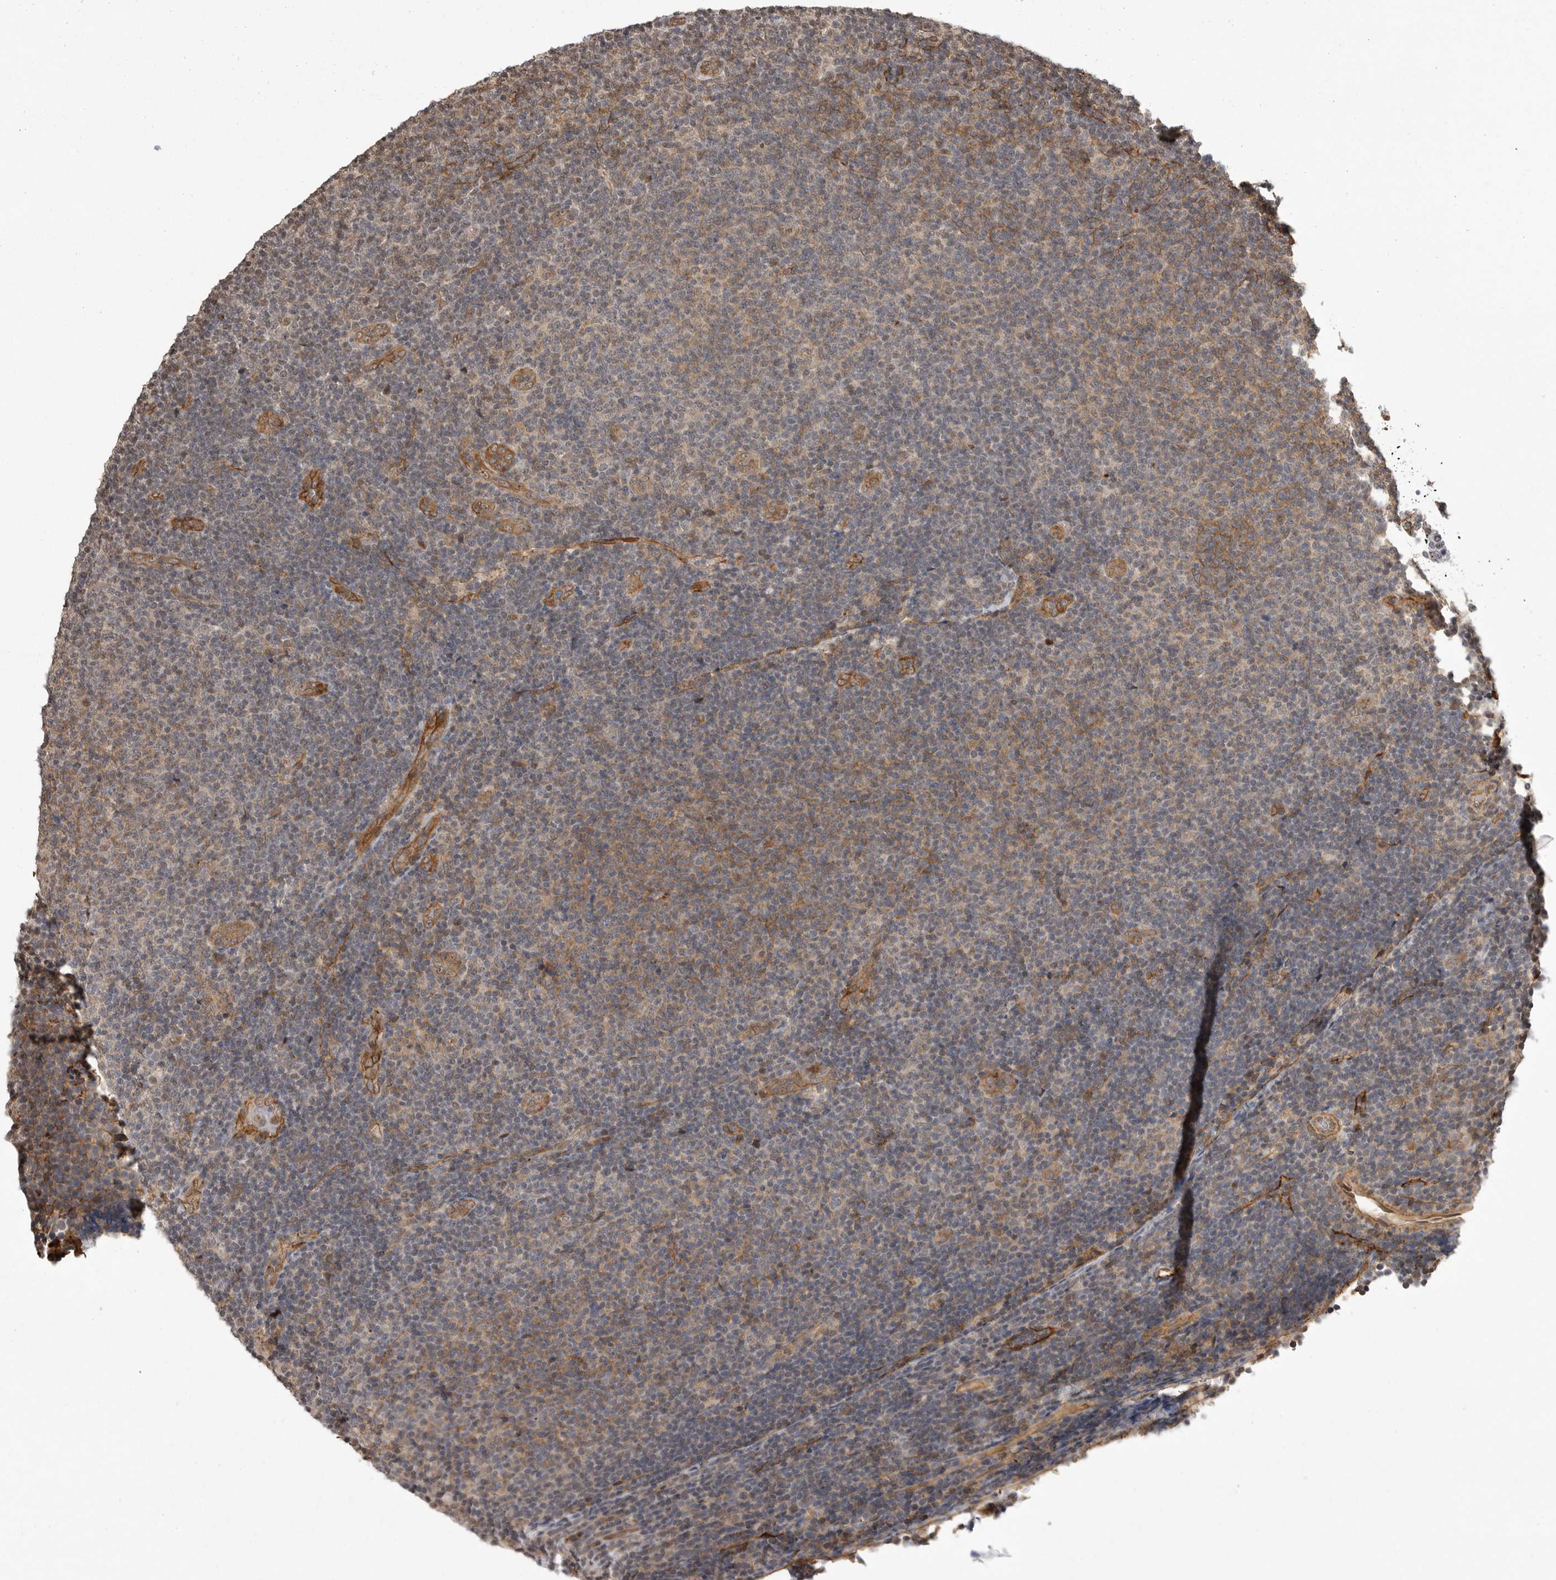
{"staining": {"intensity": "moderate", "quantity": ">75%", "location": "cytoplasmic/membranous"}, "tissue": "lymphoma", "cell_type": "Tumor cells", "image_type": "cancer", "snomed": [{"axis": "morphology", "description": "Malignant lymphoma, non-Hodgkin's type, Low grade"}, {"axis": "topography", "description": "Lymph node"}], "caption": "An immunohistochemistry photomicrograph of tumor tissue is shown. Protein staining in brown labels moderate cytoplasmic/membranous positivity in lymphoma within tumor cells.", "gene": "NECTIN1", "patient": {"sex": "male", "age": 66}}